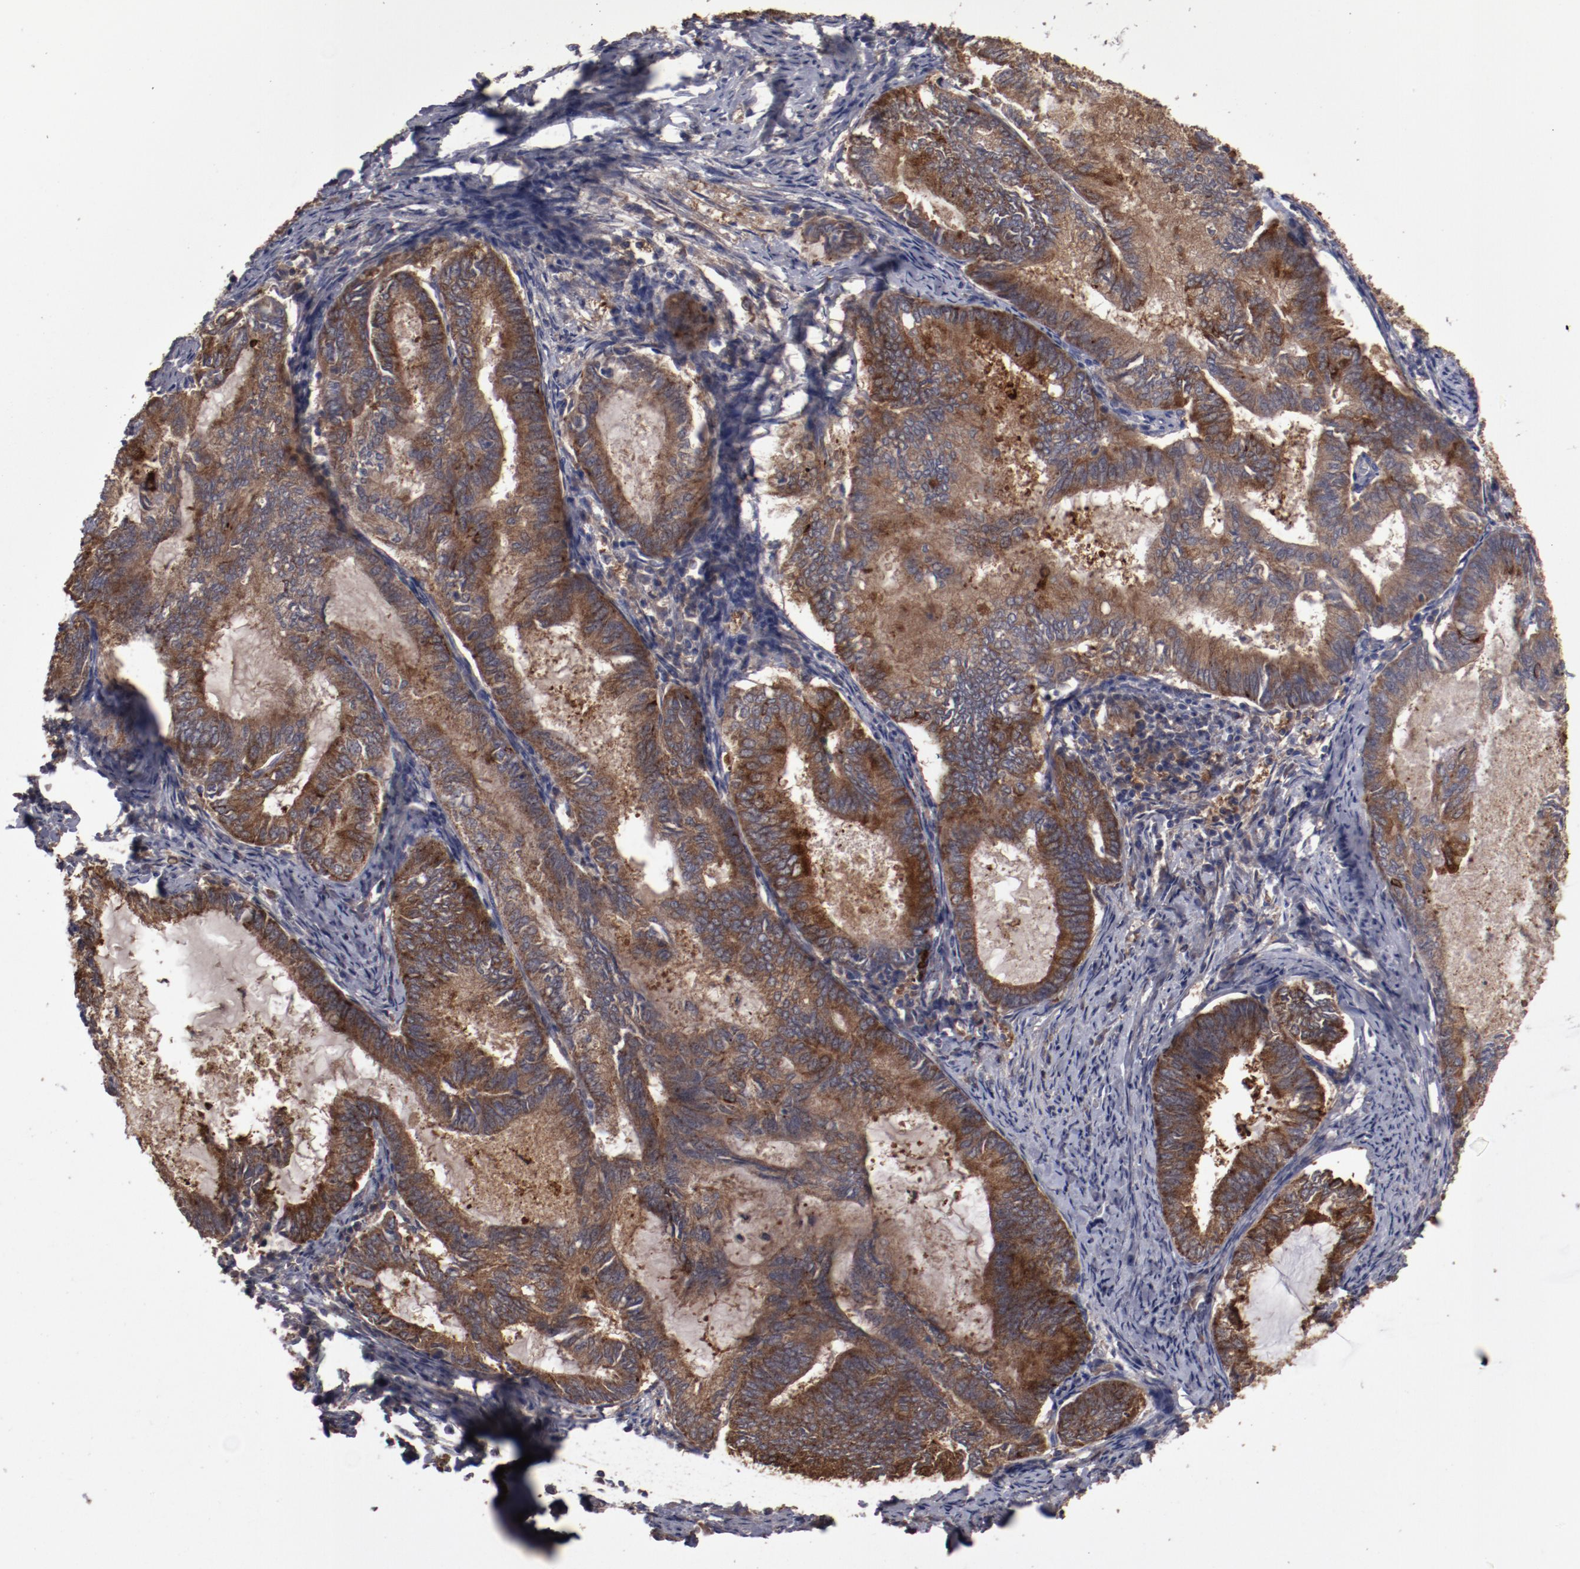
{"staining": {"intensity": "strong", "quantity": ">75%", "location": "cytoplasmic/membranous"}, "tissue": "endometrial cancer", "cell_type": "Tumor cells", "image_type": "cancer", "snomed": [{"axis": "morphology", "description": "Adenocarcinoma, NOS"}, {"axis": "topography", "description": "Endometrium"}], "caption": "DAB immunohistochemical staining of endometrial cancer (adenocarcinoma) reveals strong cytoplasmic/membranous protein positivity in about >75% of tumor cells. (DAB (3,3'-diaminobenzidine) IHC with brightfield microscopy, high magnification).", "gene": "LRRC75B", "patient": {"sex": "female", "age": 86}}